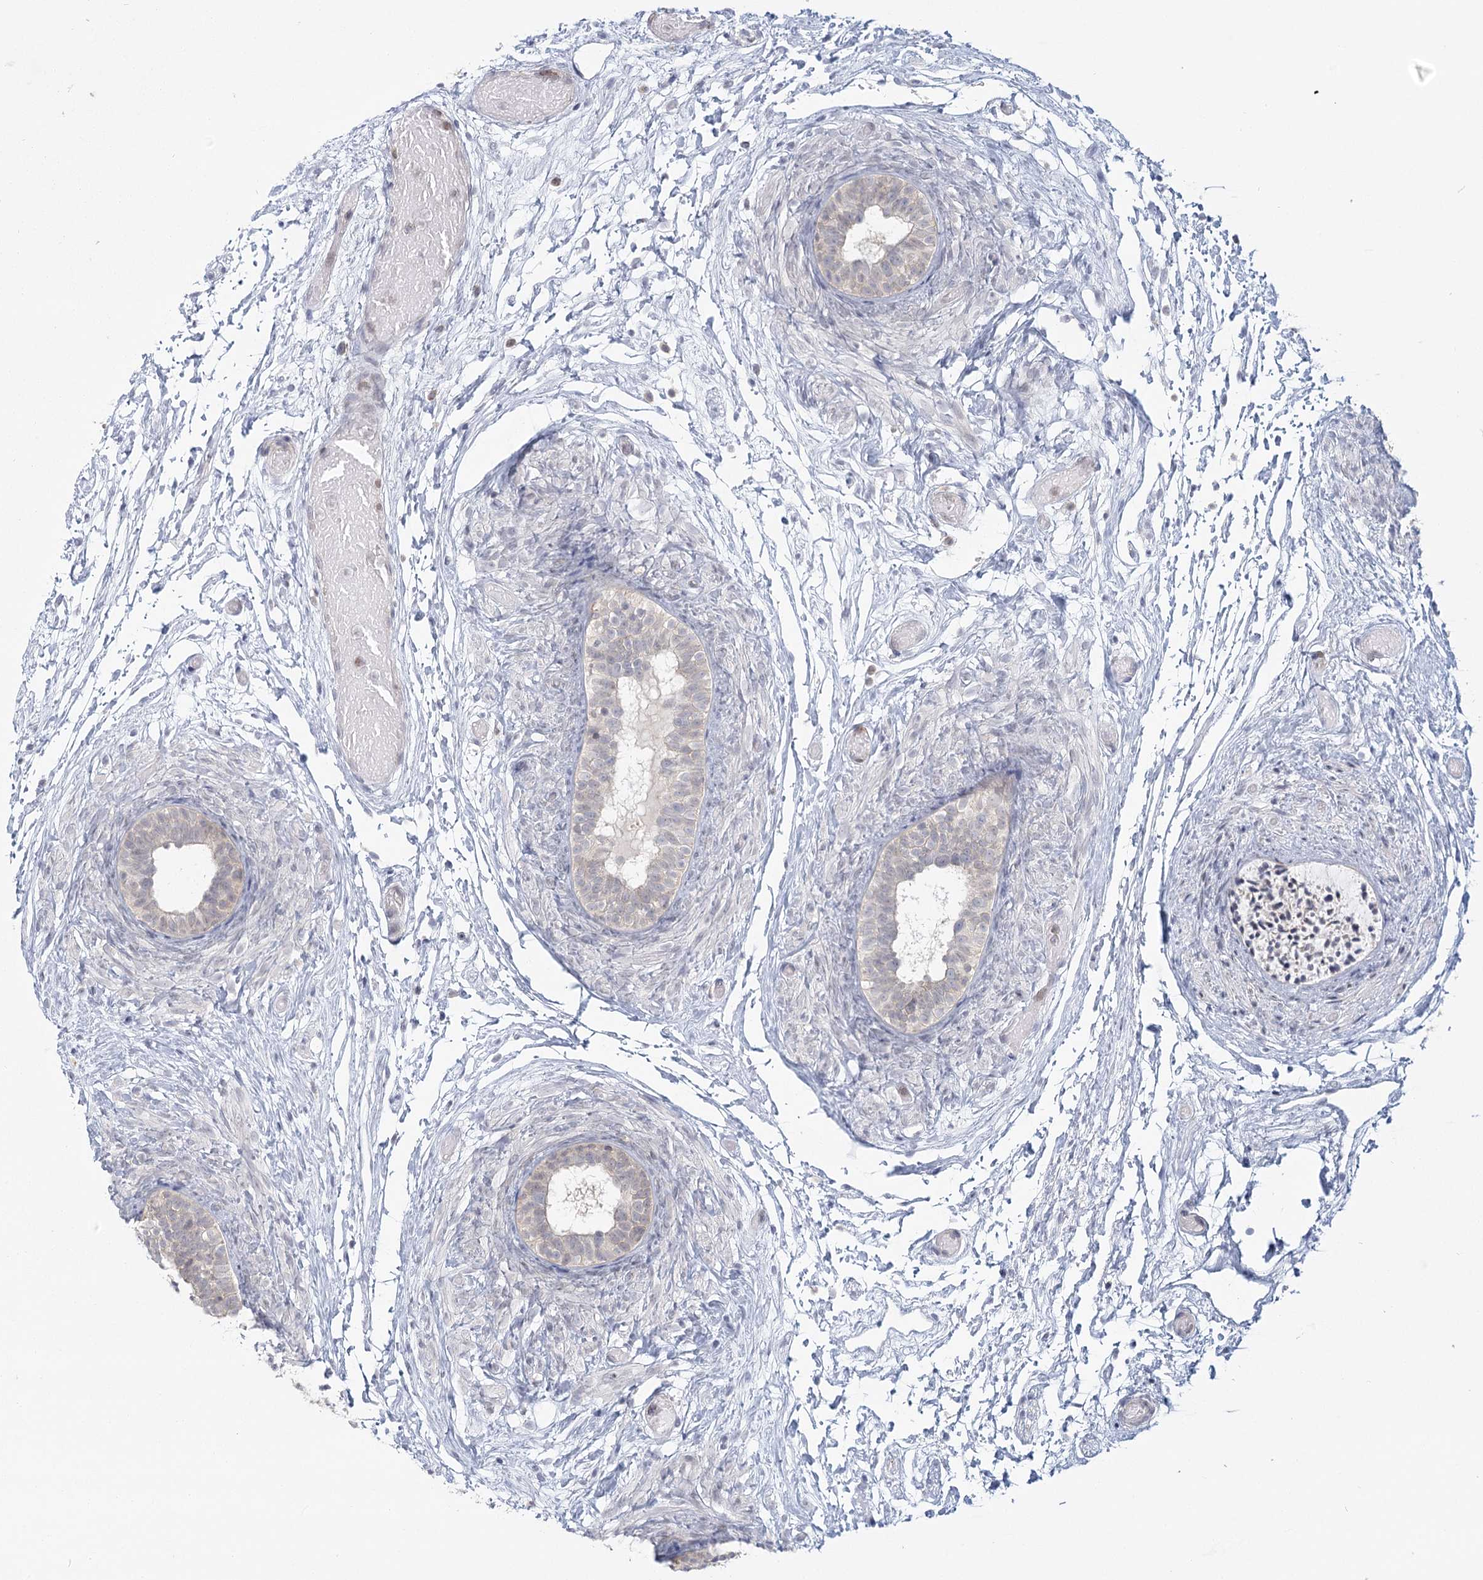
{"staining": {"intensity": "moderate", "quantity": "25%-75%", "location": "cytoplasmic/membranous"}, "tissue": "epididymis", "cell_type": "Glandular cells", "image_type": "normal", "snomed": [{"axis": "morphology", "description": "Normal tissue, NOS"}, {"axis": "topography", "description": "Epididymis"}], "caption": "A high-resolution micrograph shows immunohistochemistry staining of benign epididymis, which exhibits moderate cytoplasmic/membranous staining in about 25%-75% of glandular cells.", "gene": "LACTB", "patient": {"sex": "male", "age": 5}}